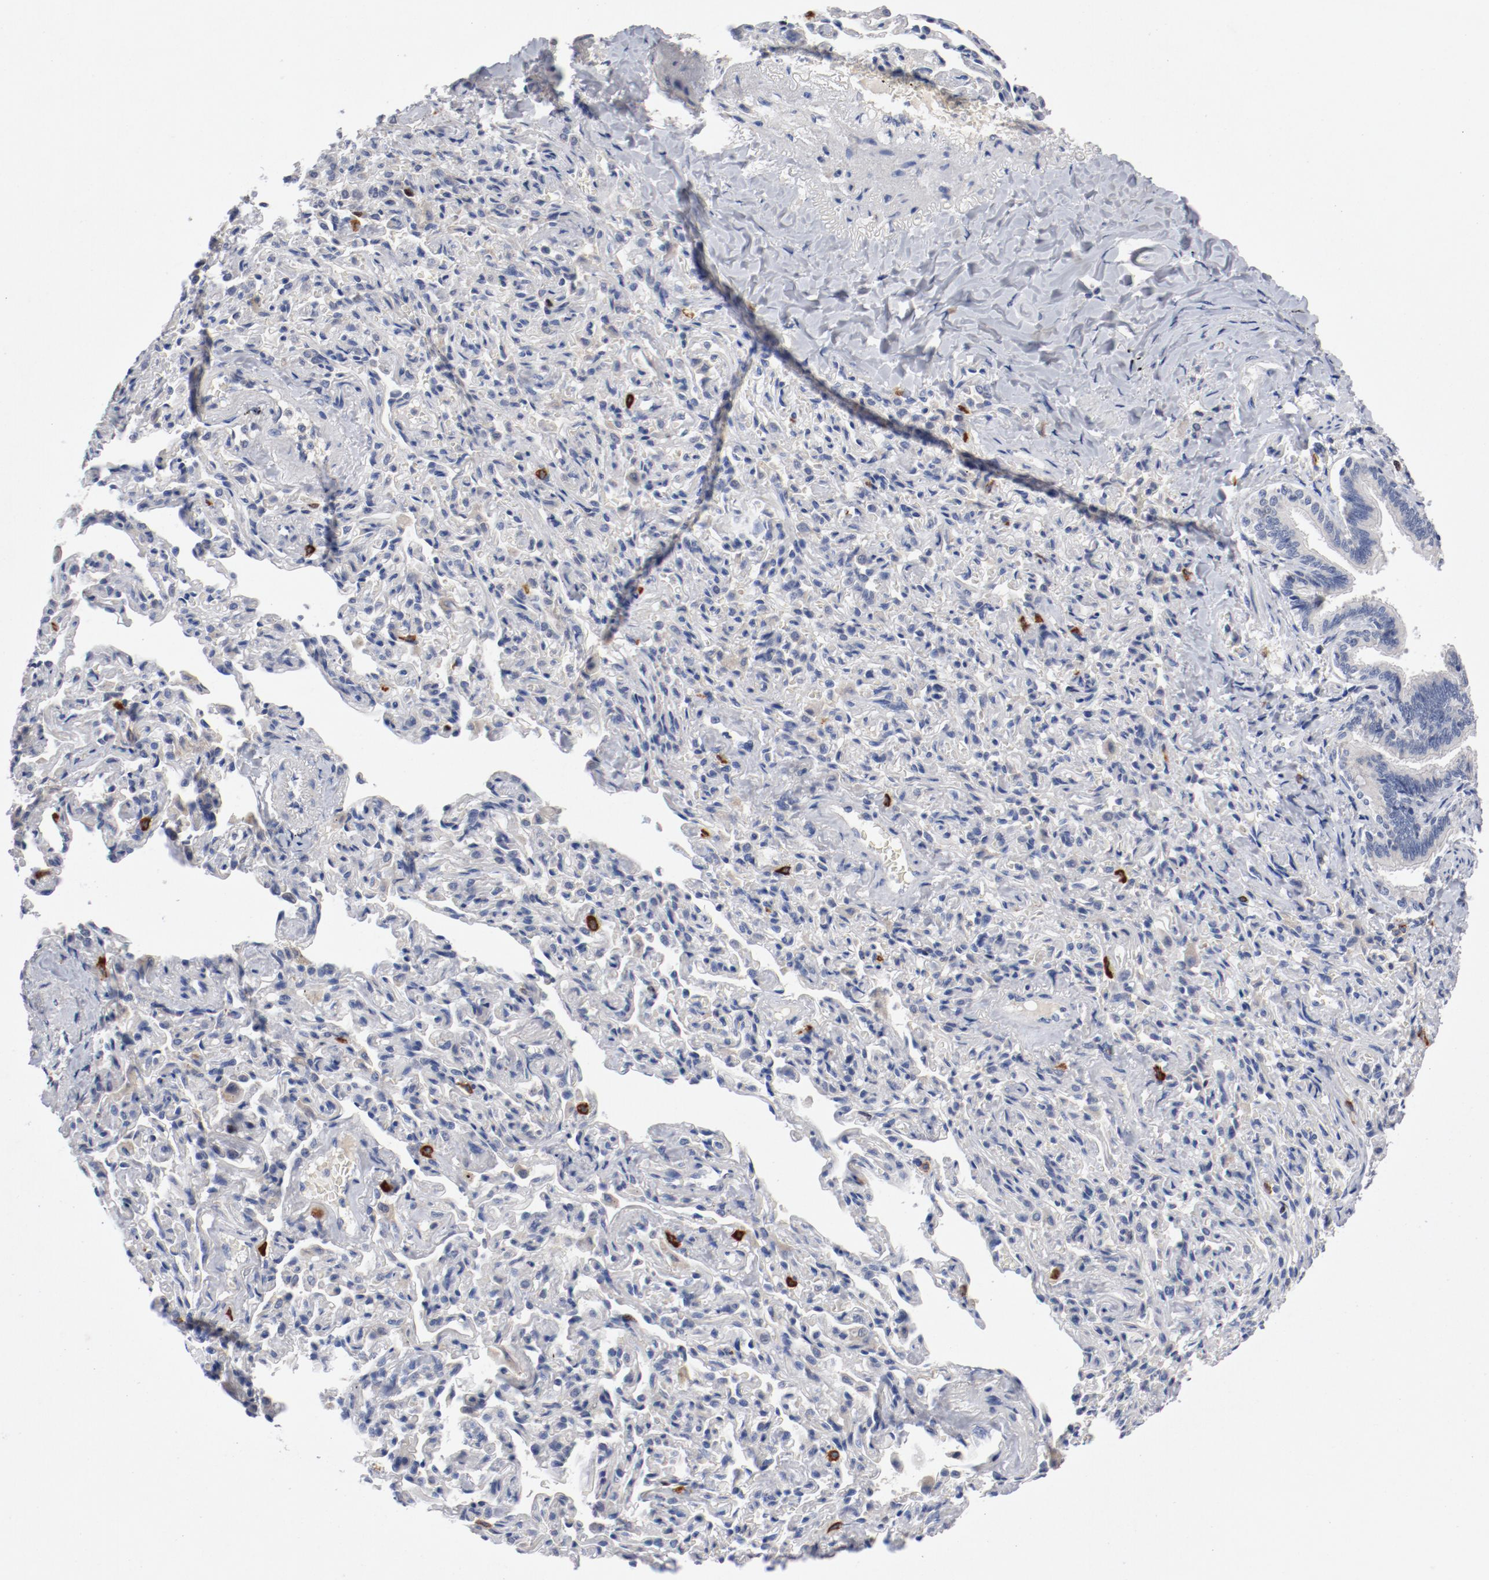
{"staining": {"intensity": "strong", "quantity": "<25%", "location": "nuclear"}, "tissue": "bronchus", "cell_type": "Respiratory epithelial cells", "image_type": "normal", "snomed": [{"axis": "morphology", "description": "Normal tissue, NOS"}, {"axis": "topography", "description": "Lung"}], "caption": "Immunohistochemical staining of normal human bronchus demonstrates <25% levels of strong nuclear protein positivity in approximately <25% of respiratory epithelial cells.", "gene": "BIRC5", "patient": {"sex": "male", "age": 64}}